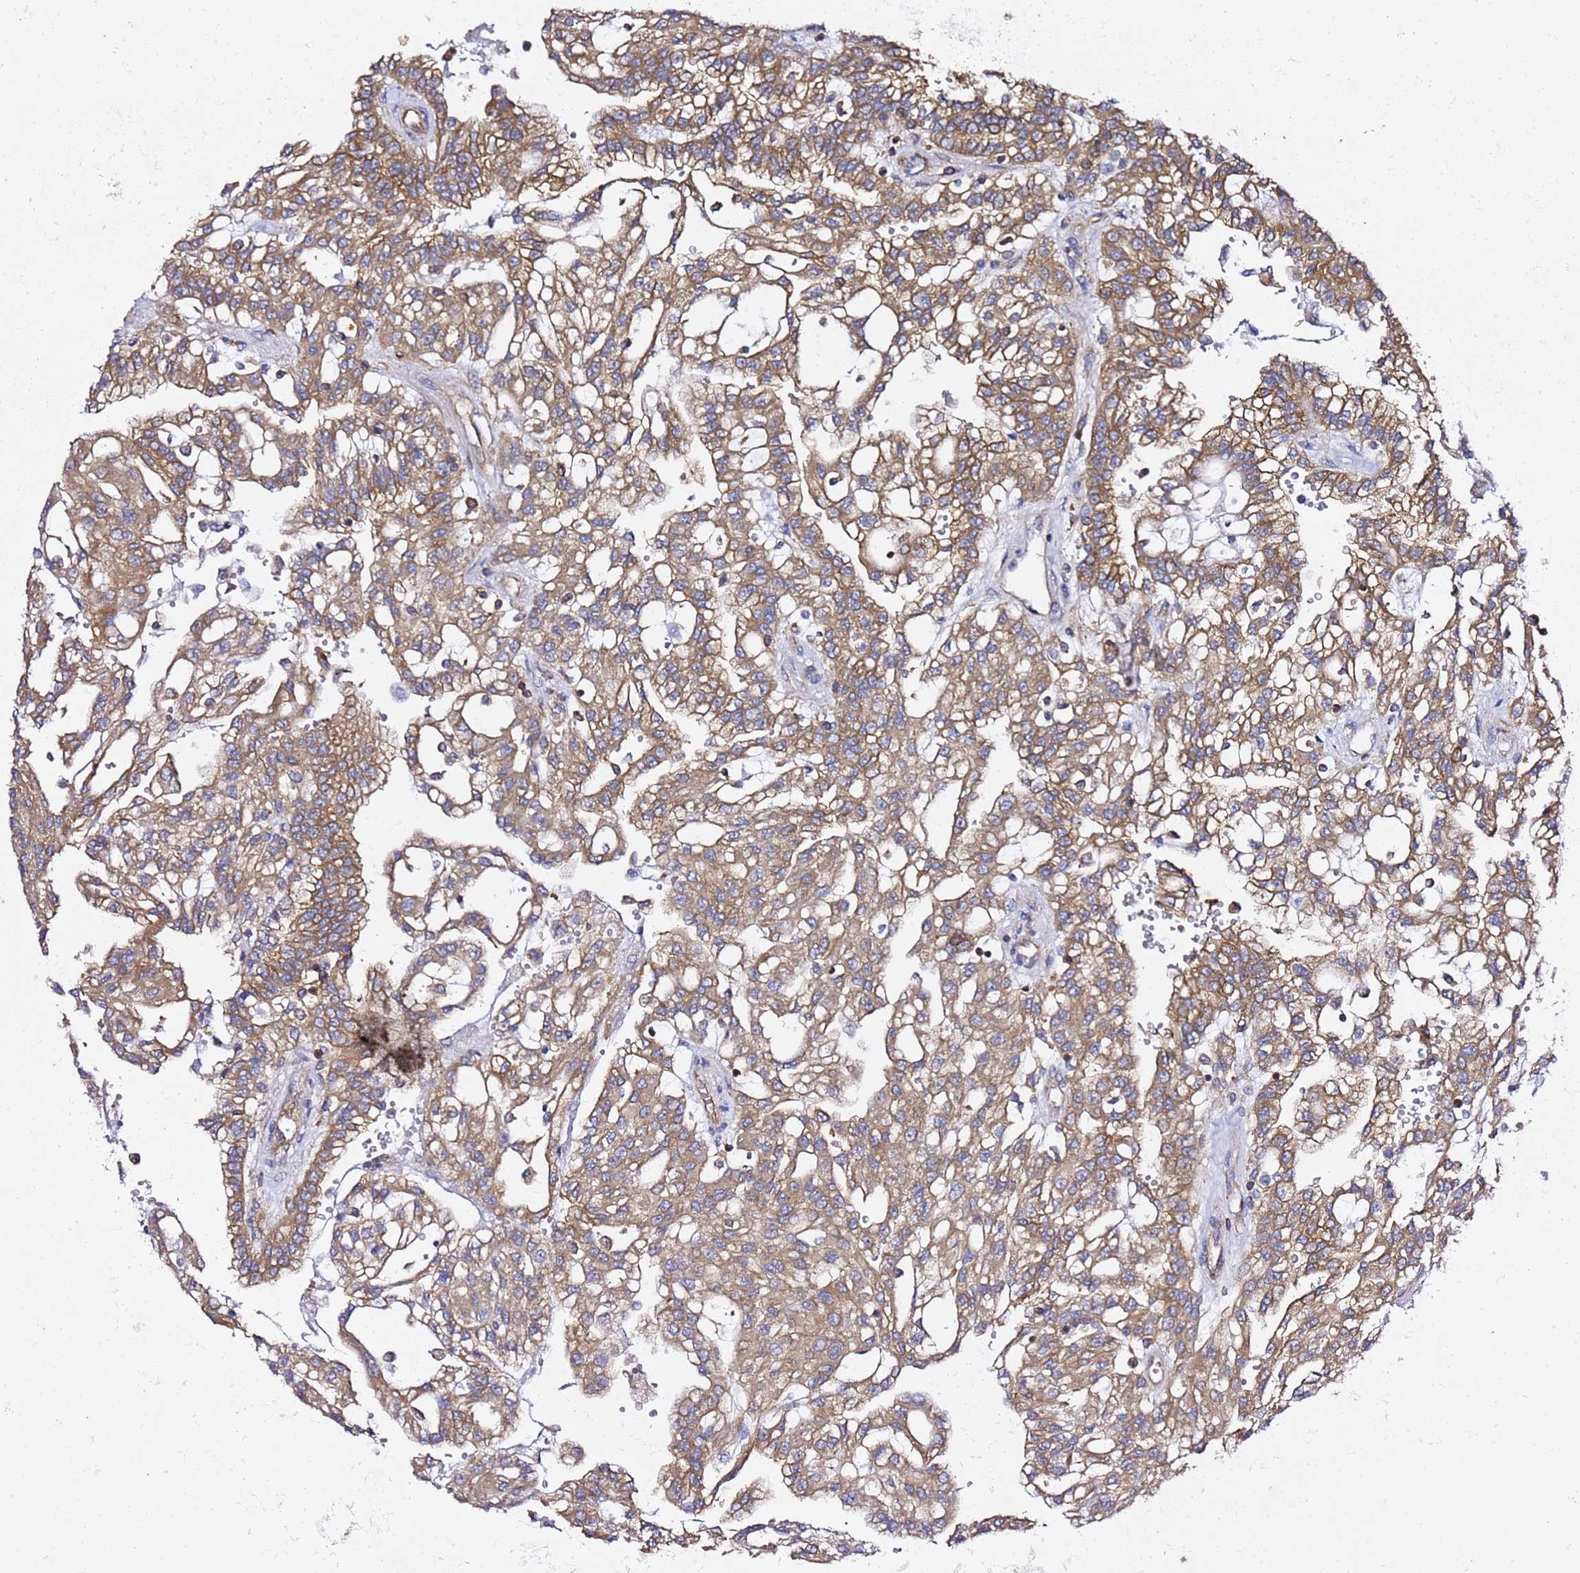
{"staining": {"intensity": "moderate", "quantity": ">75%", "location": "cytoplasmic/membranous"}, "tissue": "renal cancer", "cell_type": "Tumor cells", "image_type": "cancer", "snomed": [{"axis": "morphology", "description": "Adenocarcinoma, NOS"}, {"axis": "topography", "description": "Kidney"}], "caption": "This histopathology image displays immunohistochemistry (IHC) staining of human renal adenocarcinoma, with medium moderate cytoplasmic/membranous staining in approximately >75% of tumor cells.", "gene": "TPST1", "patient": {"sex": "male", "age": 63}}